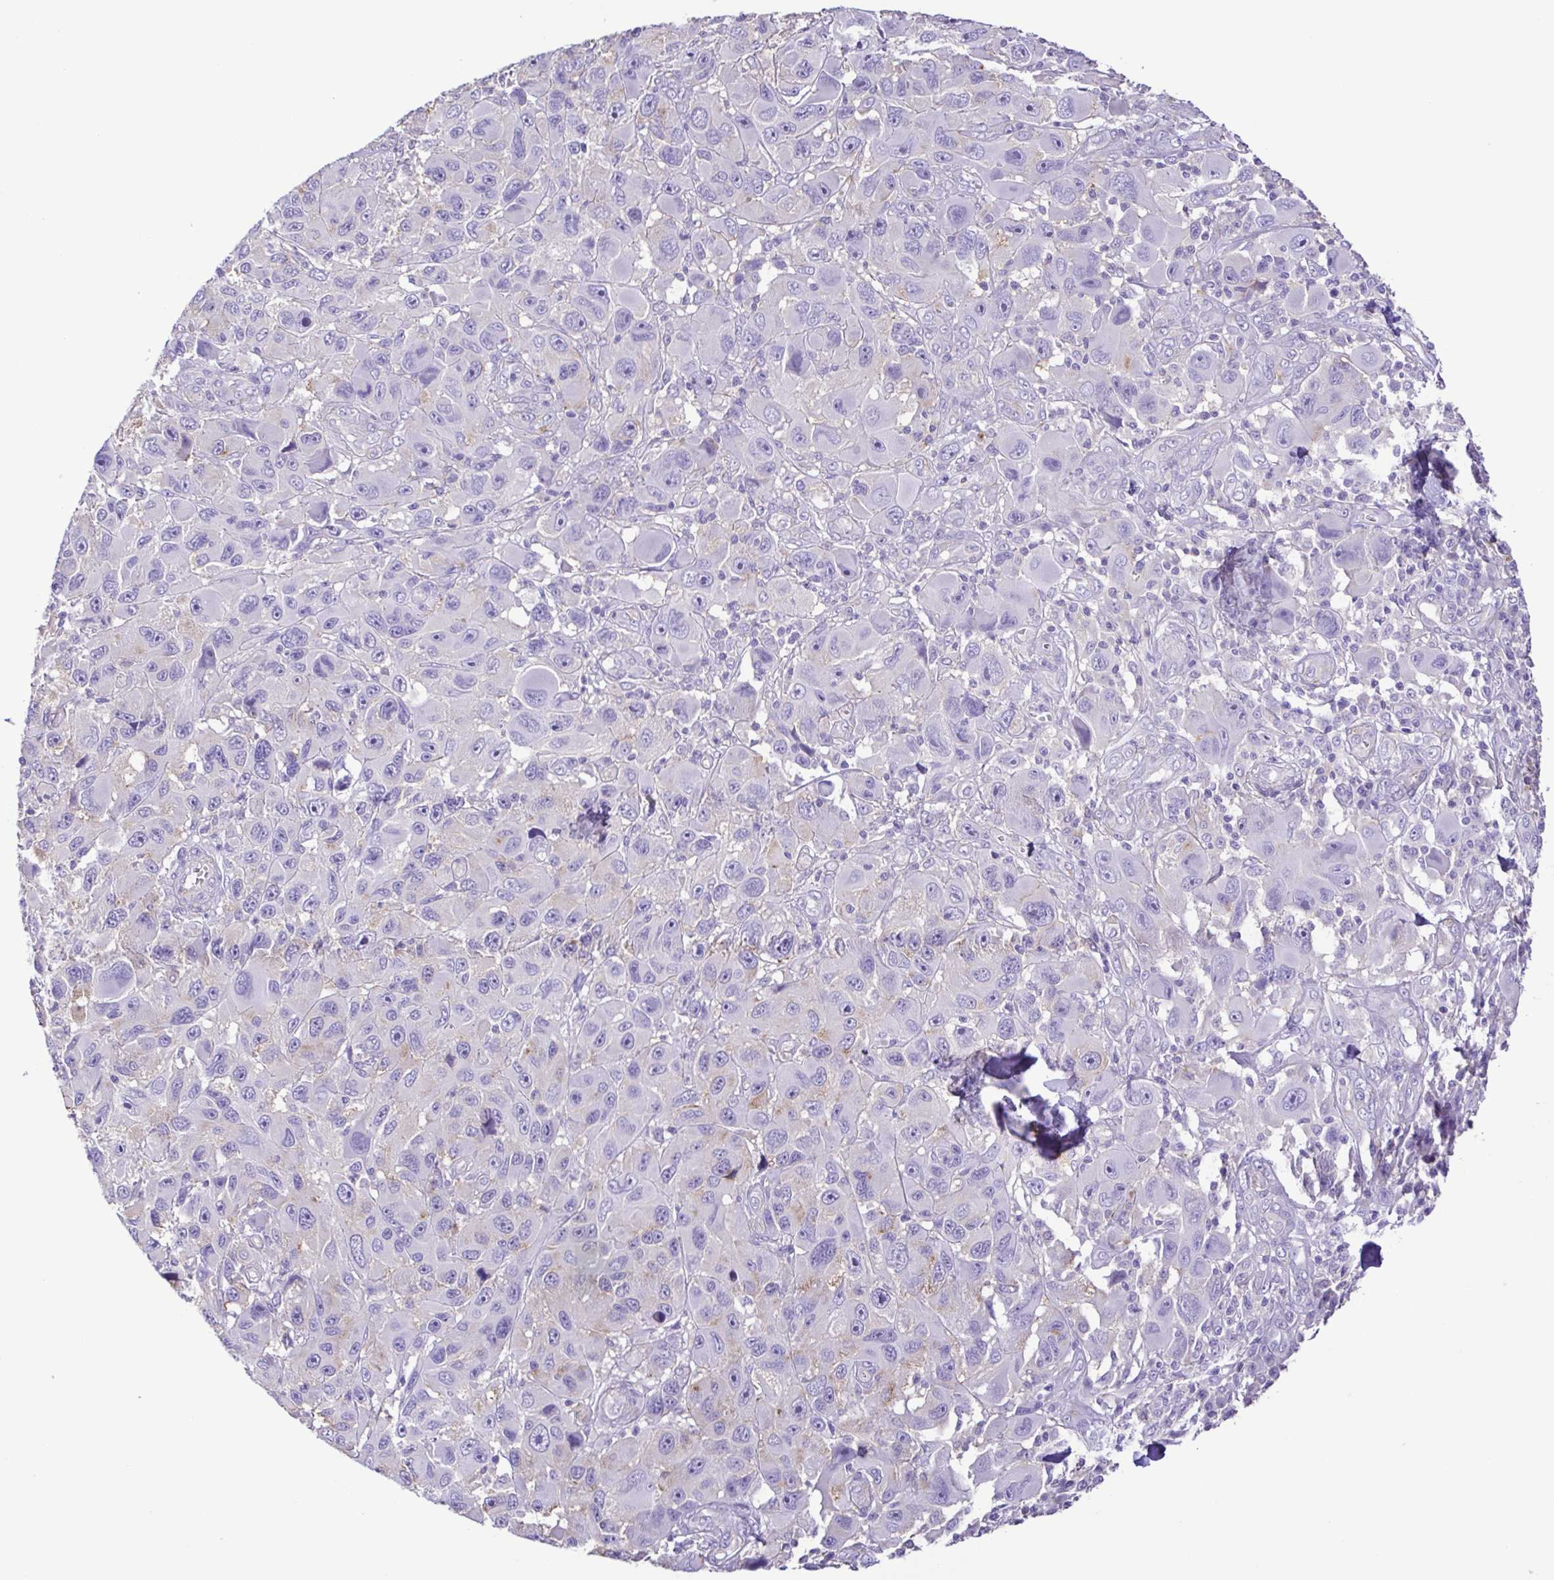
{"staining": {"intensity": "negative", "quantity": "none", "location": "none"}, "tissue": "melanoma", "cell_type": "Tumor cells", "image_type": "cancer", "snomed": [{"axis": "morphology", "description": "Malignant melanoma, NOS"}, {"axis": "topography", "description": "Skin"}], "caption": "IHC histopathology image of melanoma stained for a protein (brown), which displays no staining in tumor cells.", "gene": "CYP17A1", "patient": {"sex": "male", "age": 53}}